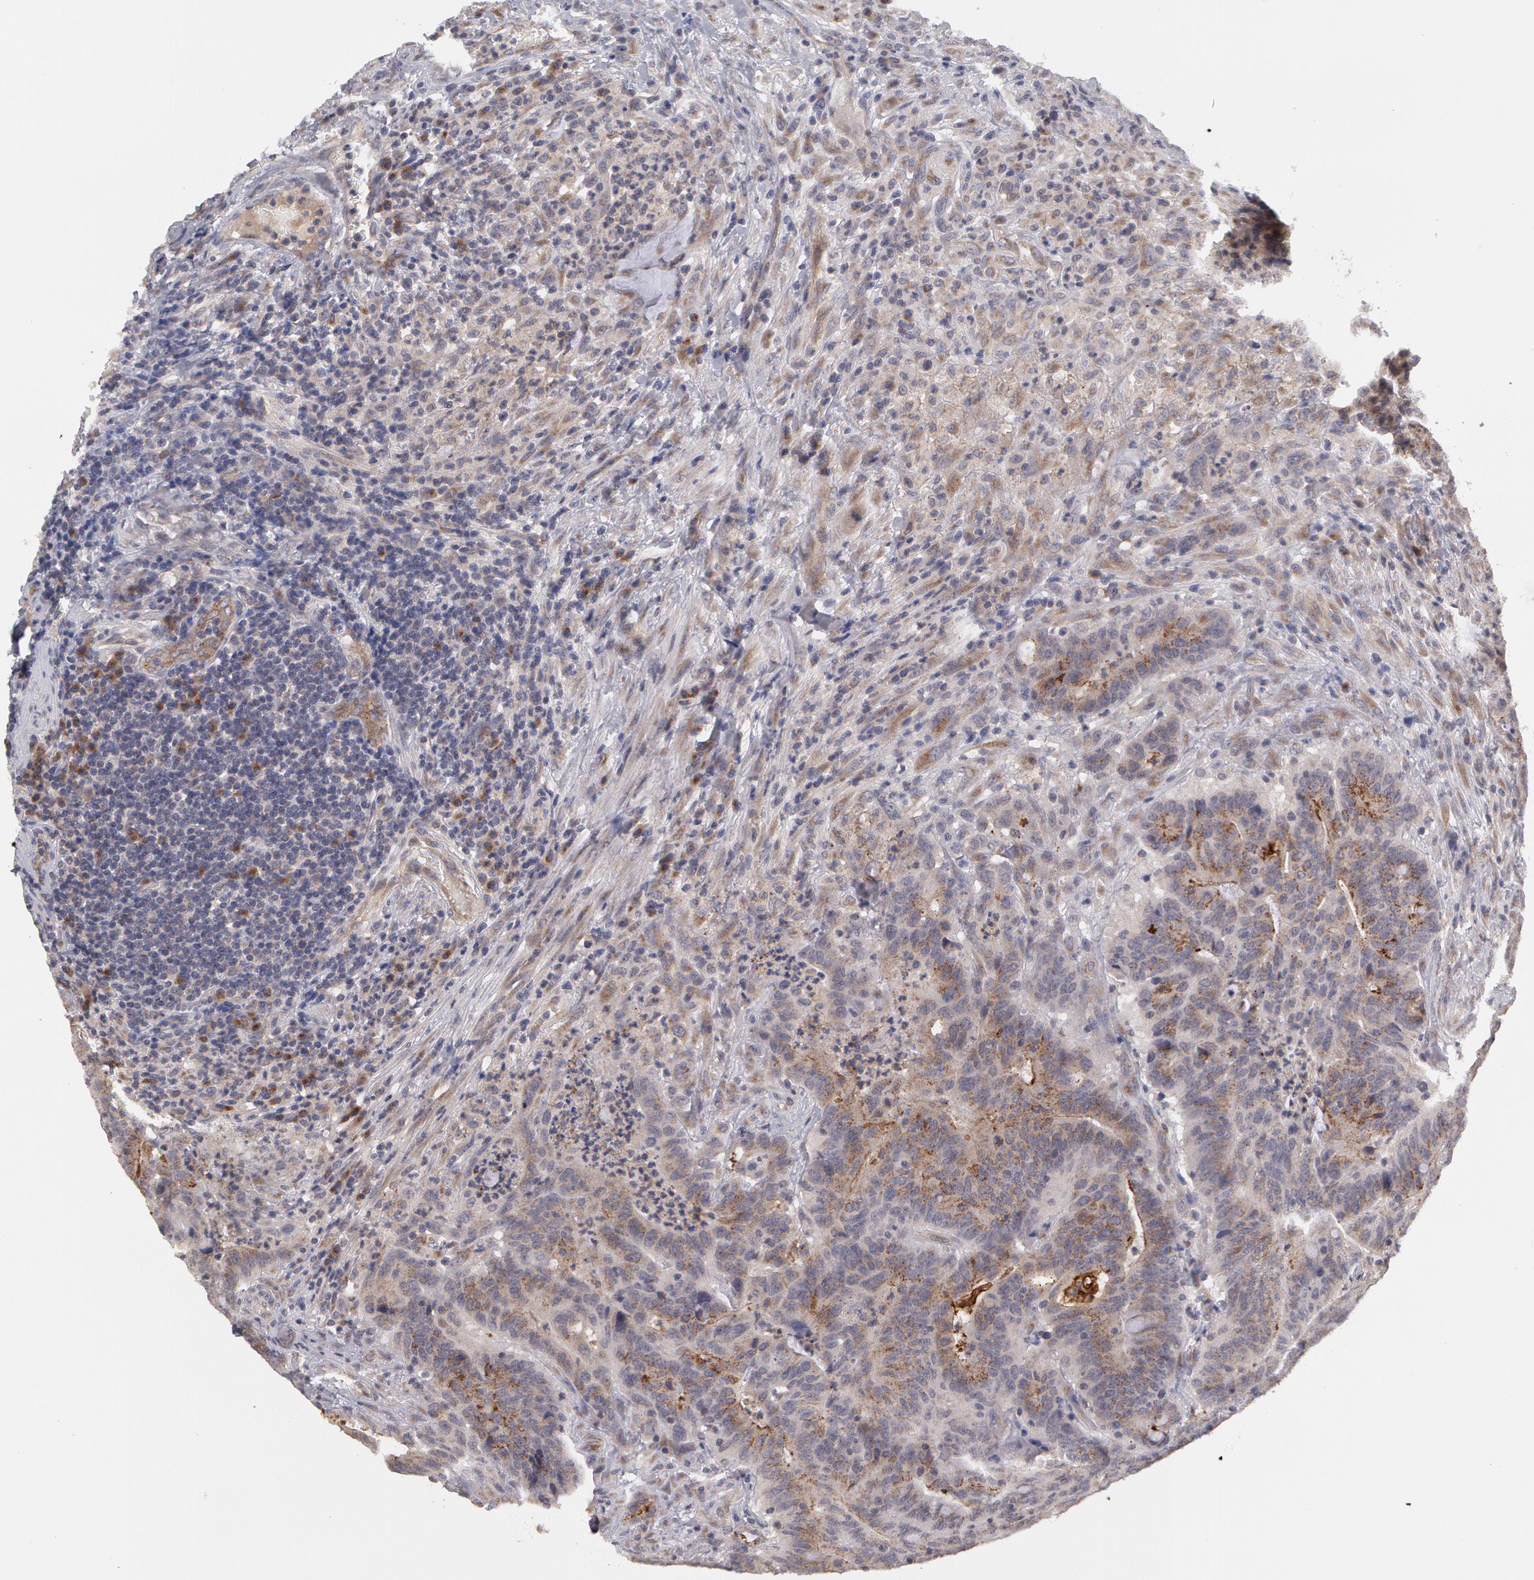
{"staining": {"intensity": "negative", "quantity": "none", "location": "none"}, "tissue": "colorectal cancer", "cell_type": "Tumor cells", "image_type": "cancer", "snomed": [{"axis": "morphology", "description": "Adenocarcinoma, NOS"}, {"axis": "topography", "description": "Colon"}], "caption": "Photomicrograph shows no significant protein staining in tumor cells of colorectal cancer. The staining is performed using DAB brown chromogen with nuclei counter-stained in using hematoxylin.", "gene": "STX5", "patient": {"sex": "male", "age": 54}}